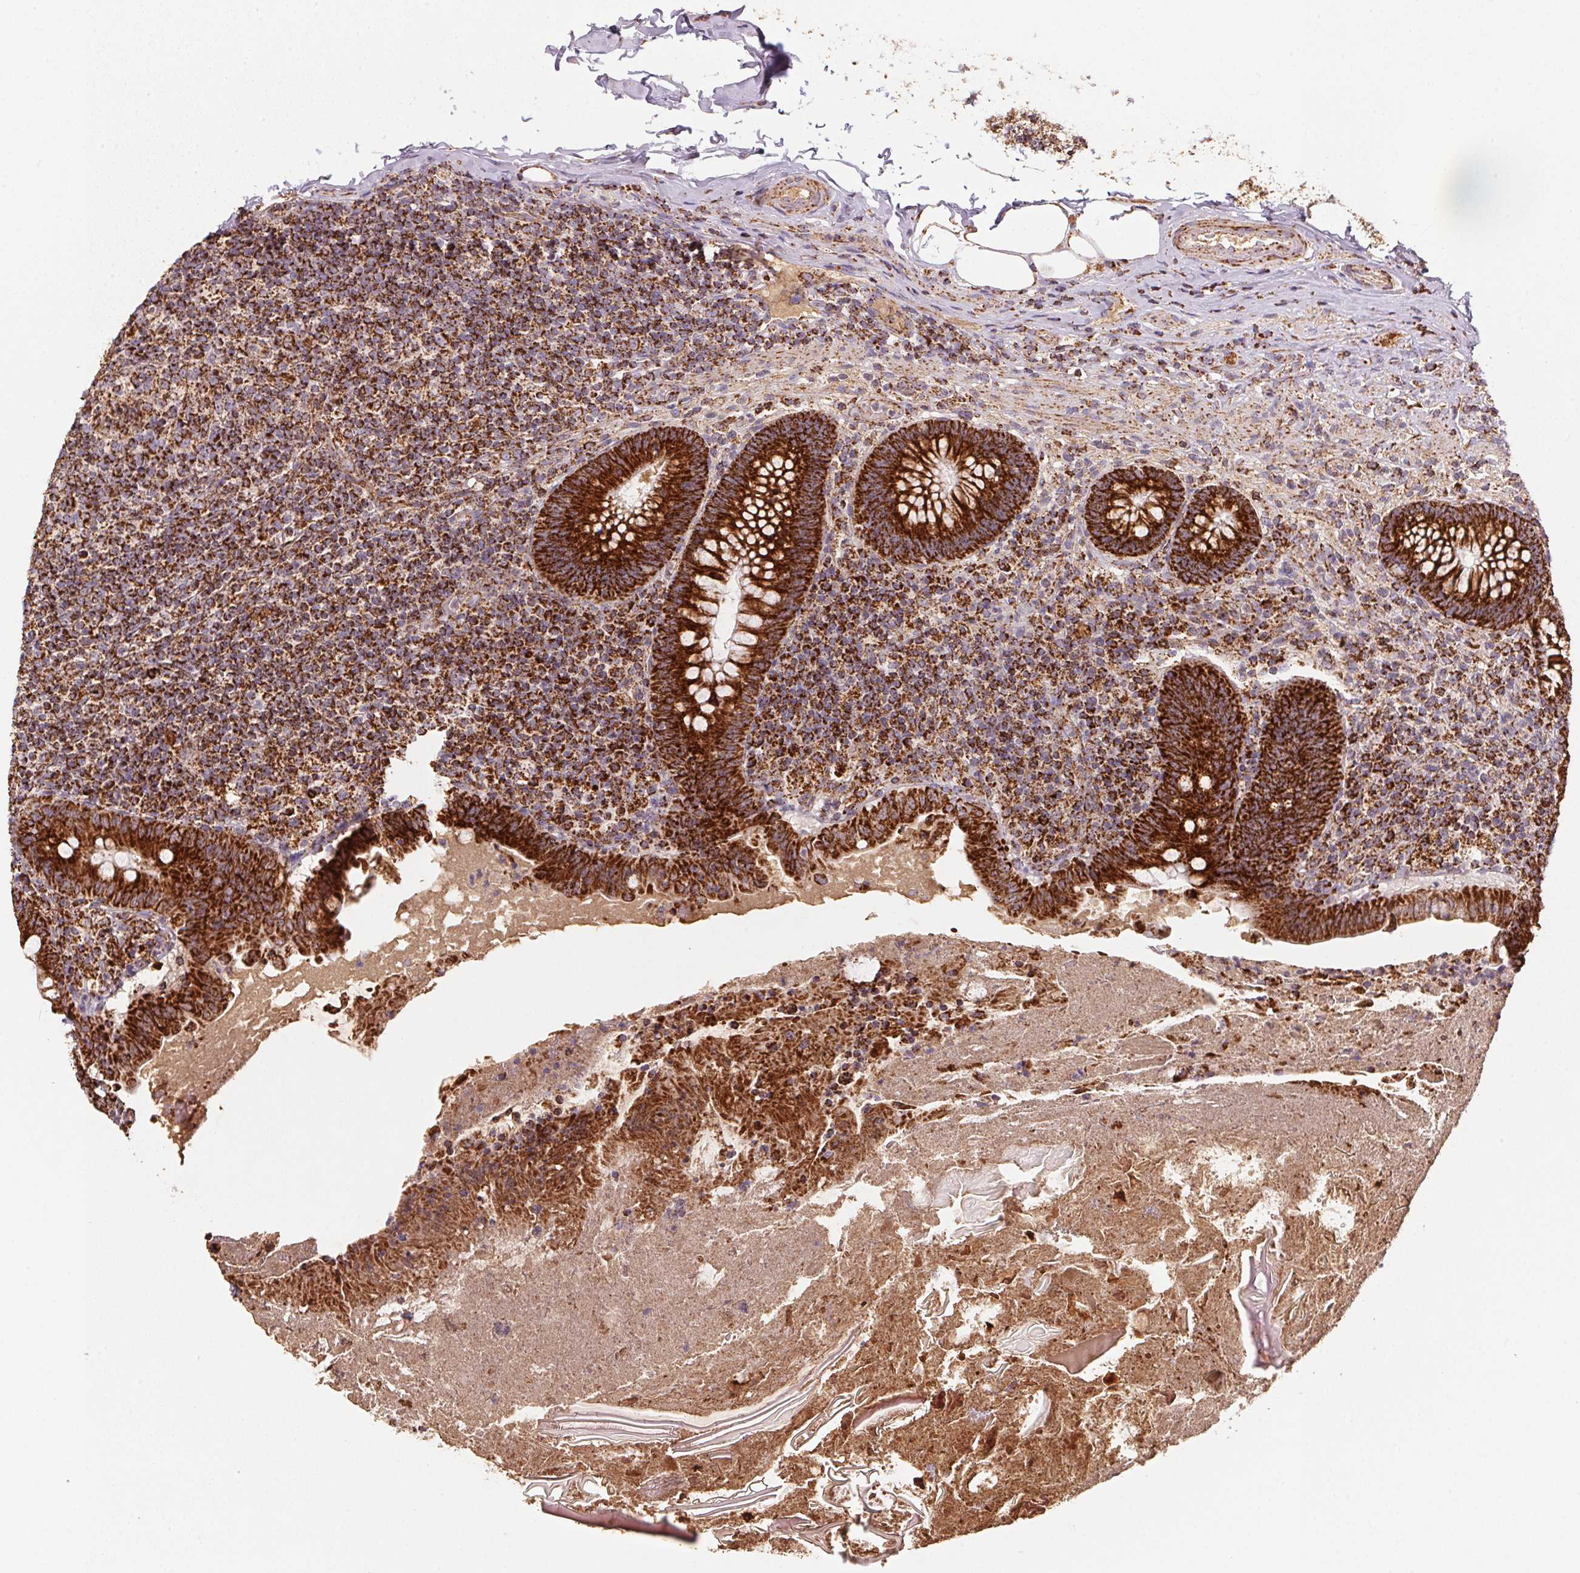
{"staining": {"intensity": "strong", "quantity": ">75%", "location": "cytoplasmic/membranous"}, "tissue": "appendix", "cell_type": "Glandular cells", "image_type": "normal", "snomed": [{"axis": "morphology", "description": "Normal tissue, NOS"}, {"axis": "topography", "description": "Appendix"}], "caption": "Benign appendix was stained to show a protein in brown. There is high levels of strong cytoplasmic/membranous expression in approximately >75% of glandular cells.", "gene": "NDUFS2", "patient": {"sex": "male", "age": 47}}